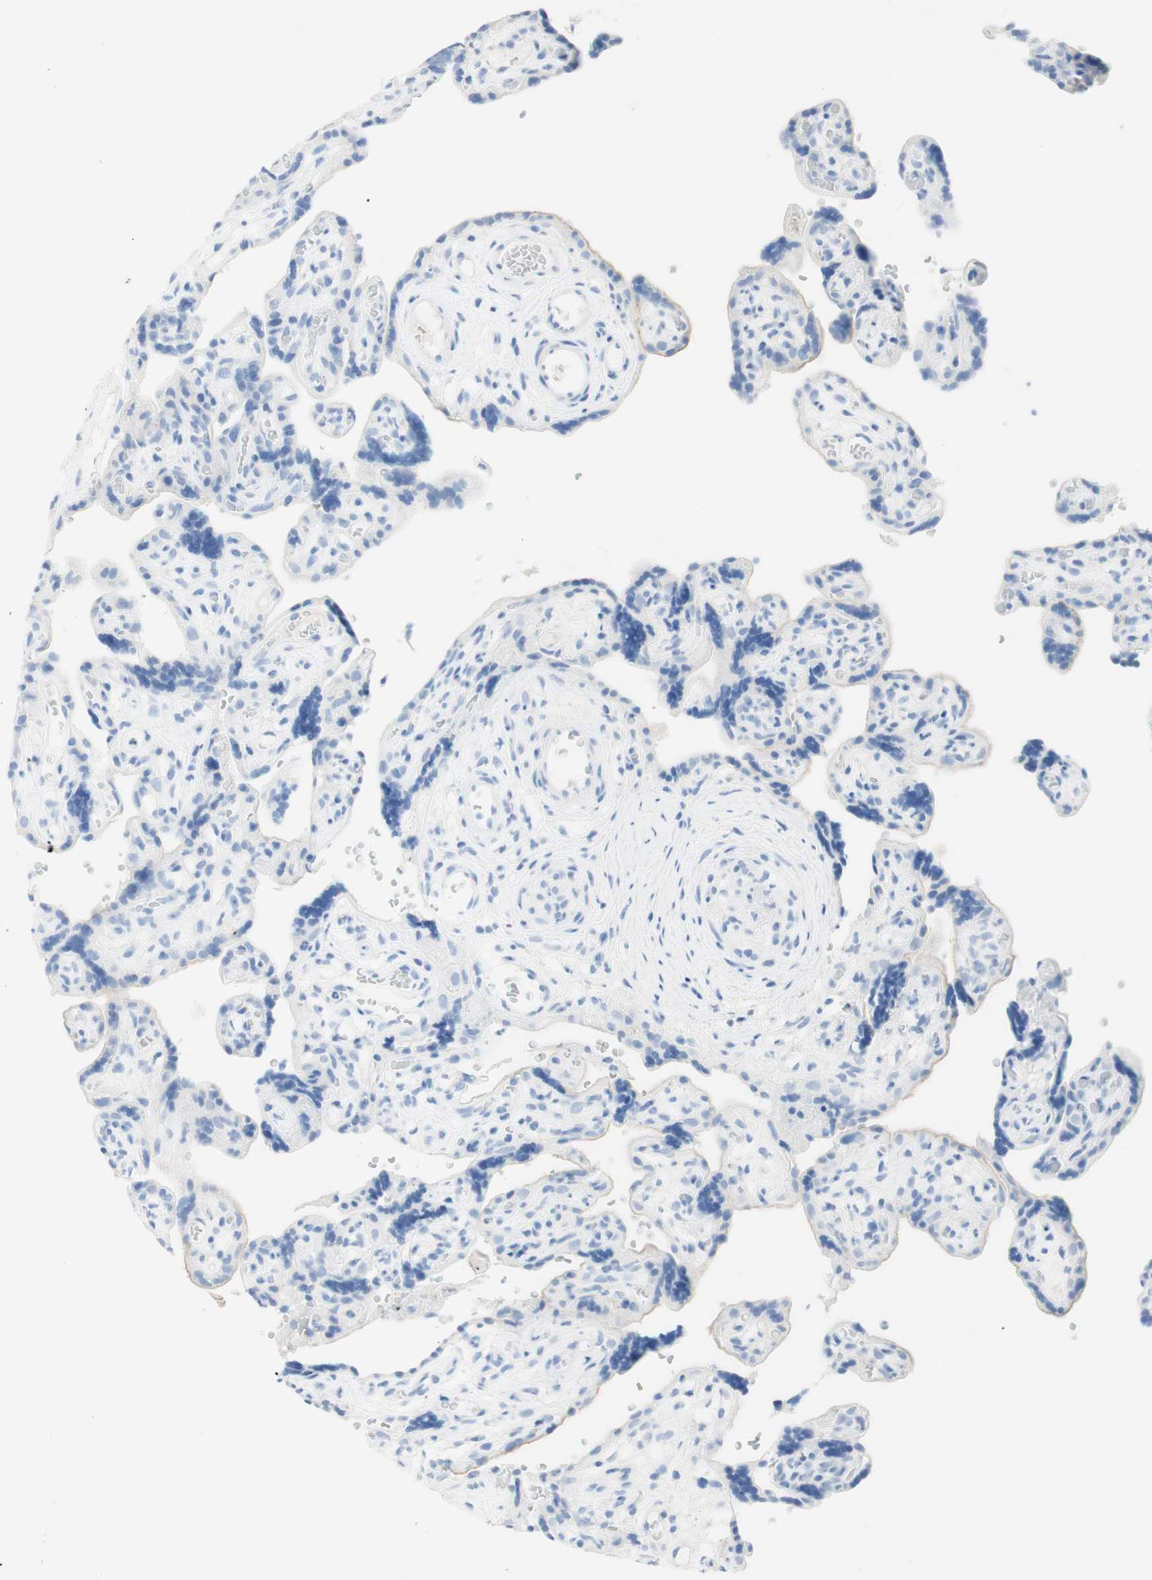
{"staining": {"intensity": "negative", "quantity": "none", "location": "none"}, "tissue": "placenta", "cell_type": "Decidual cells", "image_type": "normal", "snomed": [{"axis": "morphology", "description": "Normal tissue, NOS"}, {"axis": "topography", "description": "Placenta"}], "caption": "DAB immunohistochemical staining of normal placenta demonstrates no significant staining in decidual cells. The staining is performed using DAB (3,3'-diaminobenzidine) brown chromogen with nuclei counter-stained in using hematoxylin.", "gene": "TPO", "patient": {"sex": "female", "age": 30}}